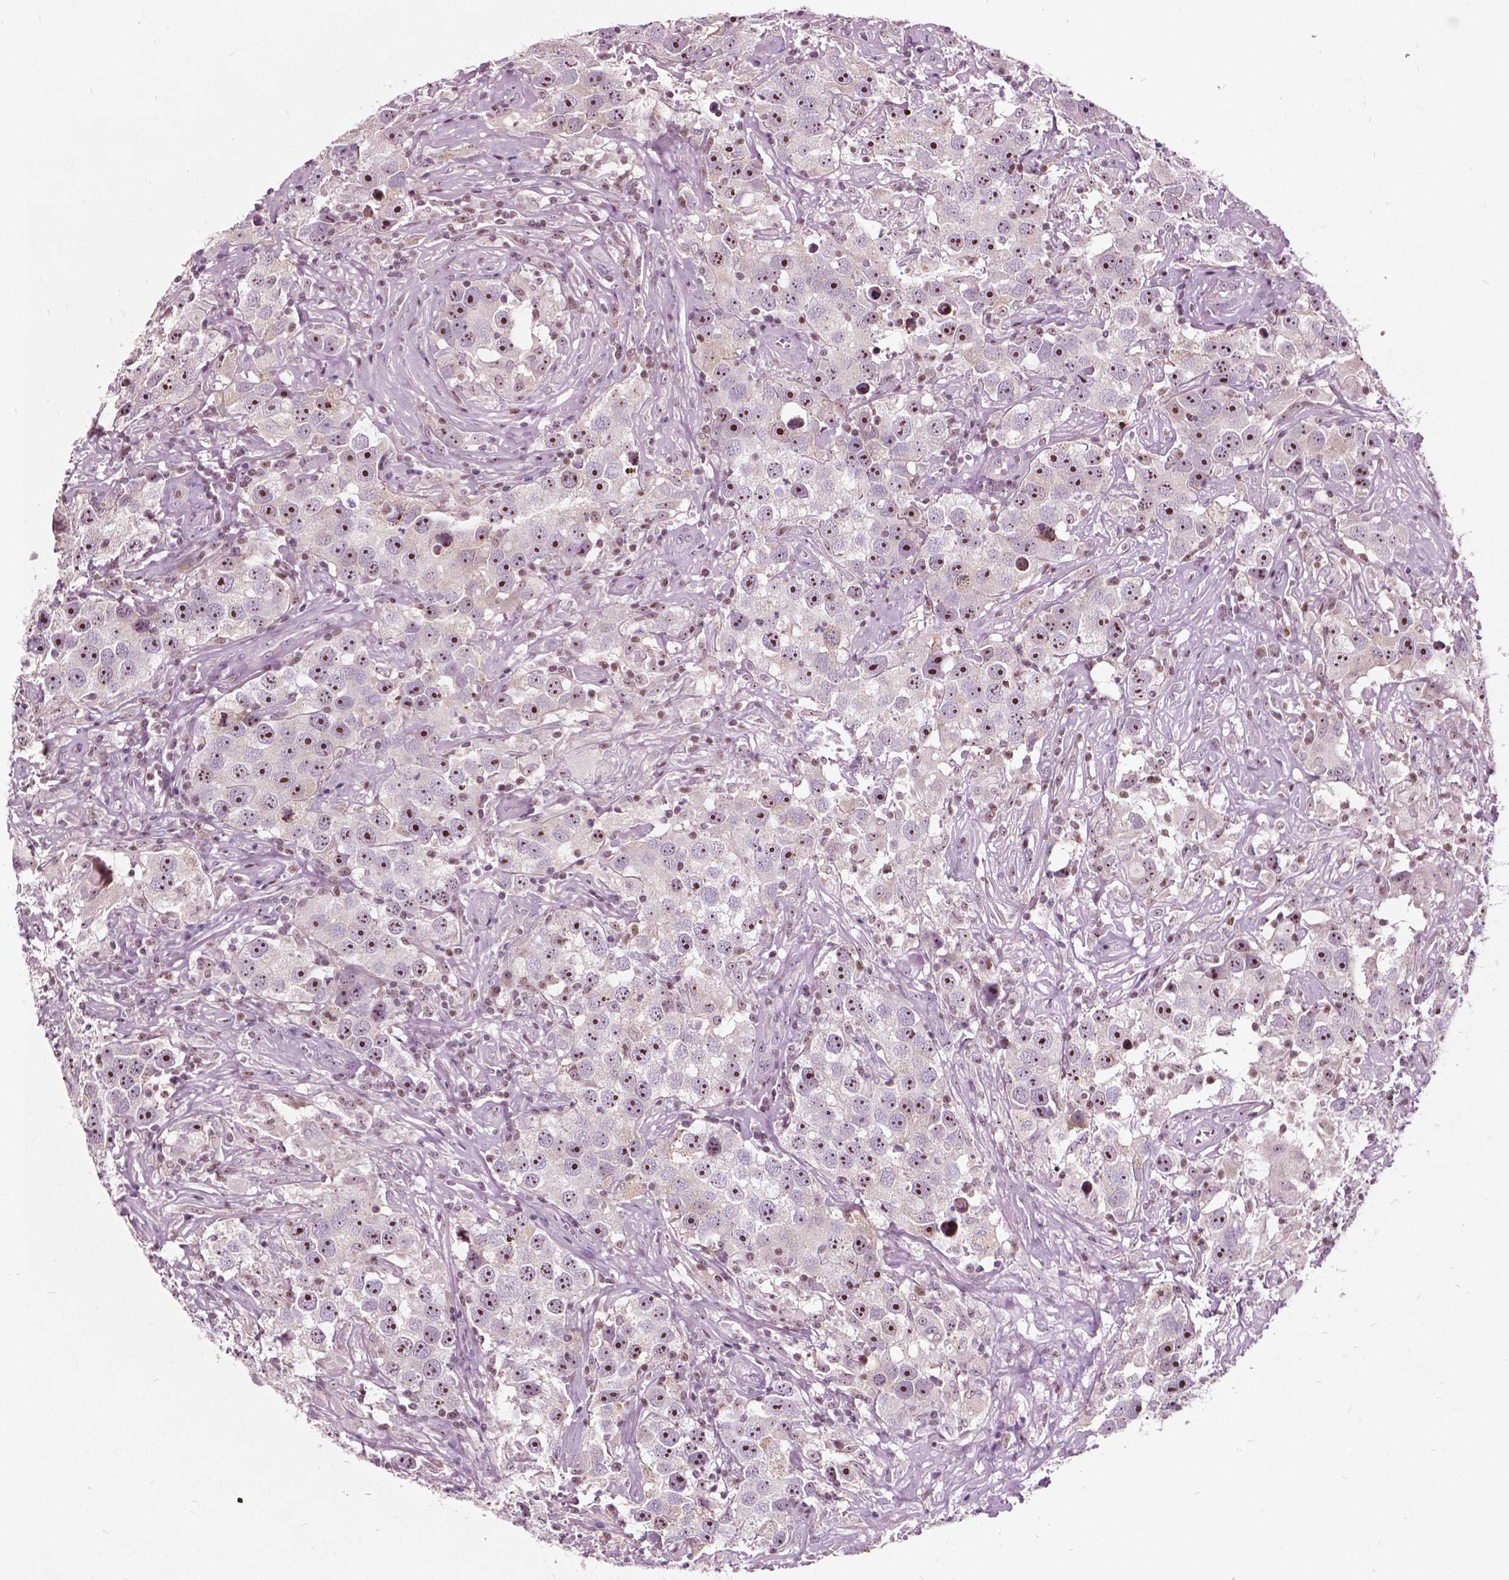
{"staining": {"intensity": "moderate", "quantity": ">75%", "location": "nuclear"}, "tissue": "testis cancer", "cell_type": "Tumor cells", "image_type": "cancer", "snomed": [{"axis": "morphology", "description": "Seminoma, NOS"}, {"axis": "topography", "description": "Testis"}], "caption": "Testis cancer (seminoma) stained with IHC demonstrates moderate nuclear staining in approximately >75% of tumor cells.", "gene": "ODF3L2", "patient": {"sex": "male", "age": 49}}